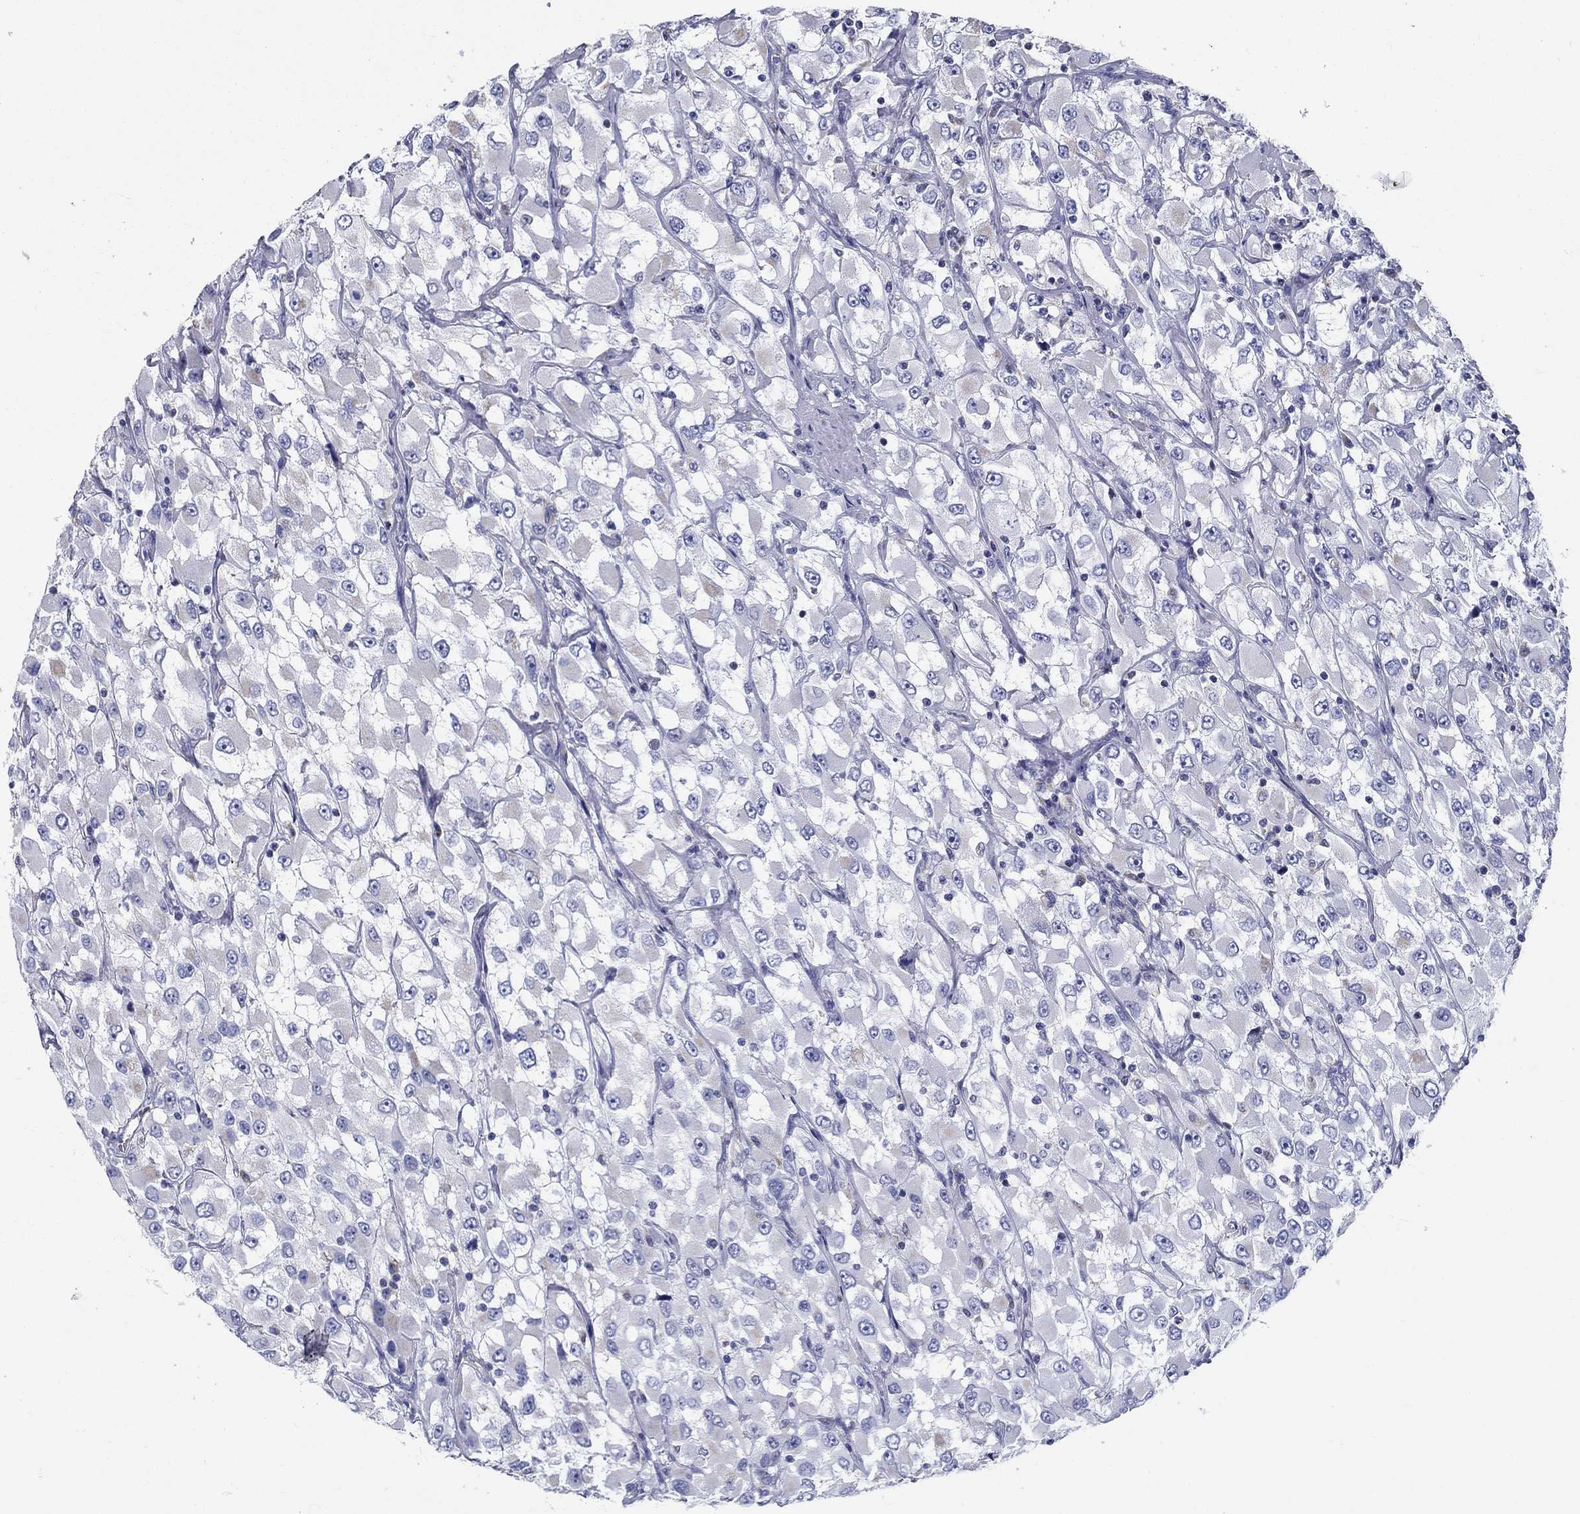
{"staining": {"intensity": "negative", "quantity": "none", "location": "none"}, "tissue": "renal cancer", "cell_type": "Tumor cells", "image_type": "cancer", "snomed": [{"axis": "morphology", "description": "Adenocarcinoma, NOS"}, {"axis": "topography", "description": "Kidney"}], "caption": "IHC image of neoplastic tissue: renal cancer (adenocarcinoma) stained with DAB demonstrates no significant protein positivity in tumor cells.", "gene": "UPB1", "patient": {"sex": "female", "age": 52}}